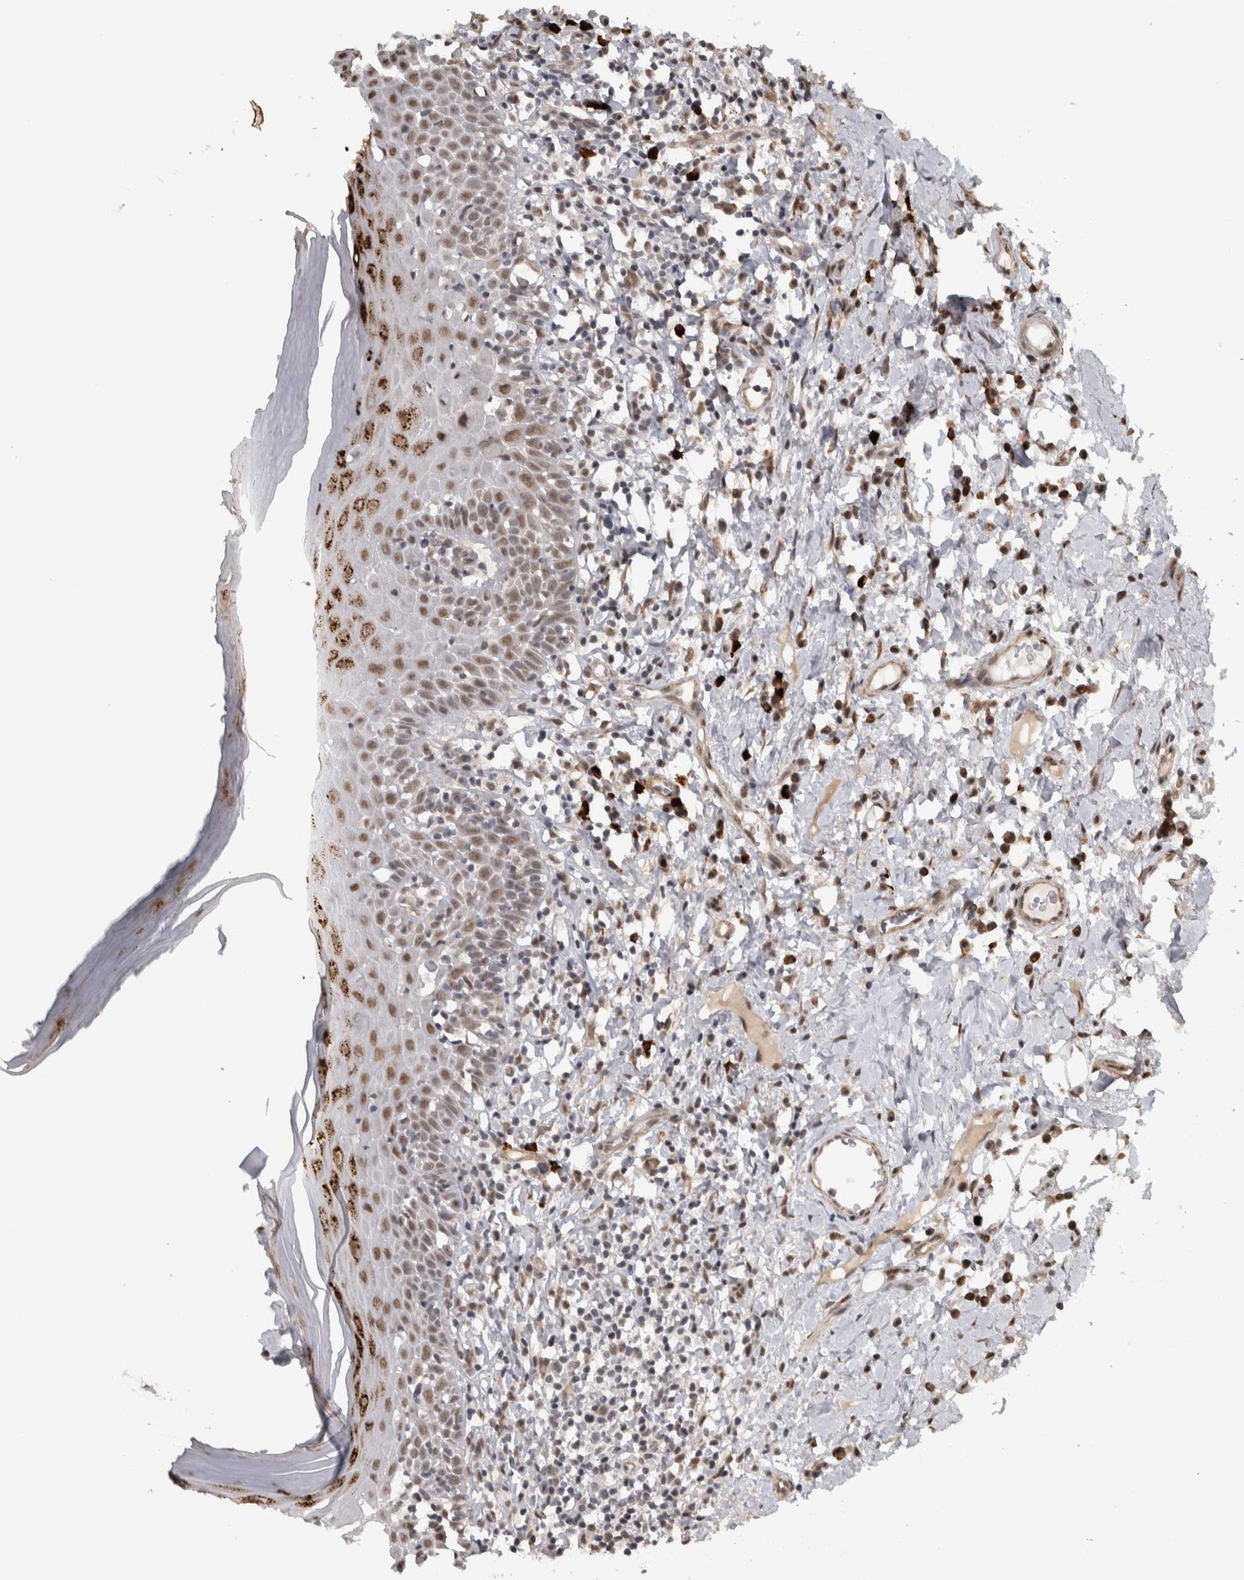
{"staining": {"intensity": "moderate", "quantity": ">75%", "location": "nuclear"}, "tissue": "oral mucosa", "cell_type": "Squamous epithelial cells", "image_type": "normal", "snomed": [{"axis": "morphology", "description": "Normal tissue, NOS"}, {"axis": "topography", "description": "Oral tissue"}], "caption": "A high-resolution histopathology image shows IHC staining of unremarkable oral mucosa, which reveals moderate nuclear staining in about >75% of squamous epithelial cells. (DAB (3,3'-diaminobenzidine) = brown stain, brightfield microscopy at high magnification).", "gene": "DDX42", "patient": {"sex": "male", "age": 82}}